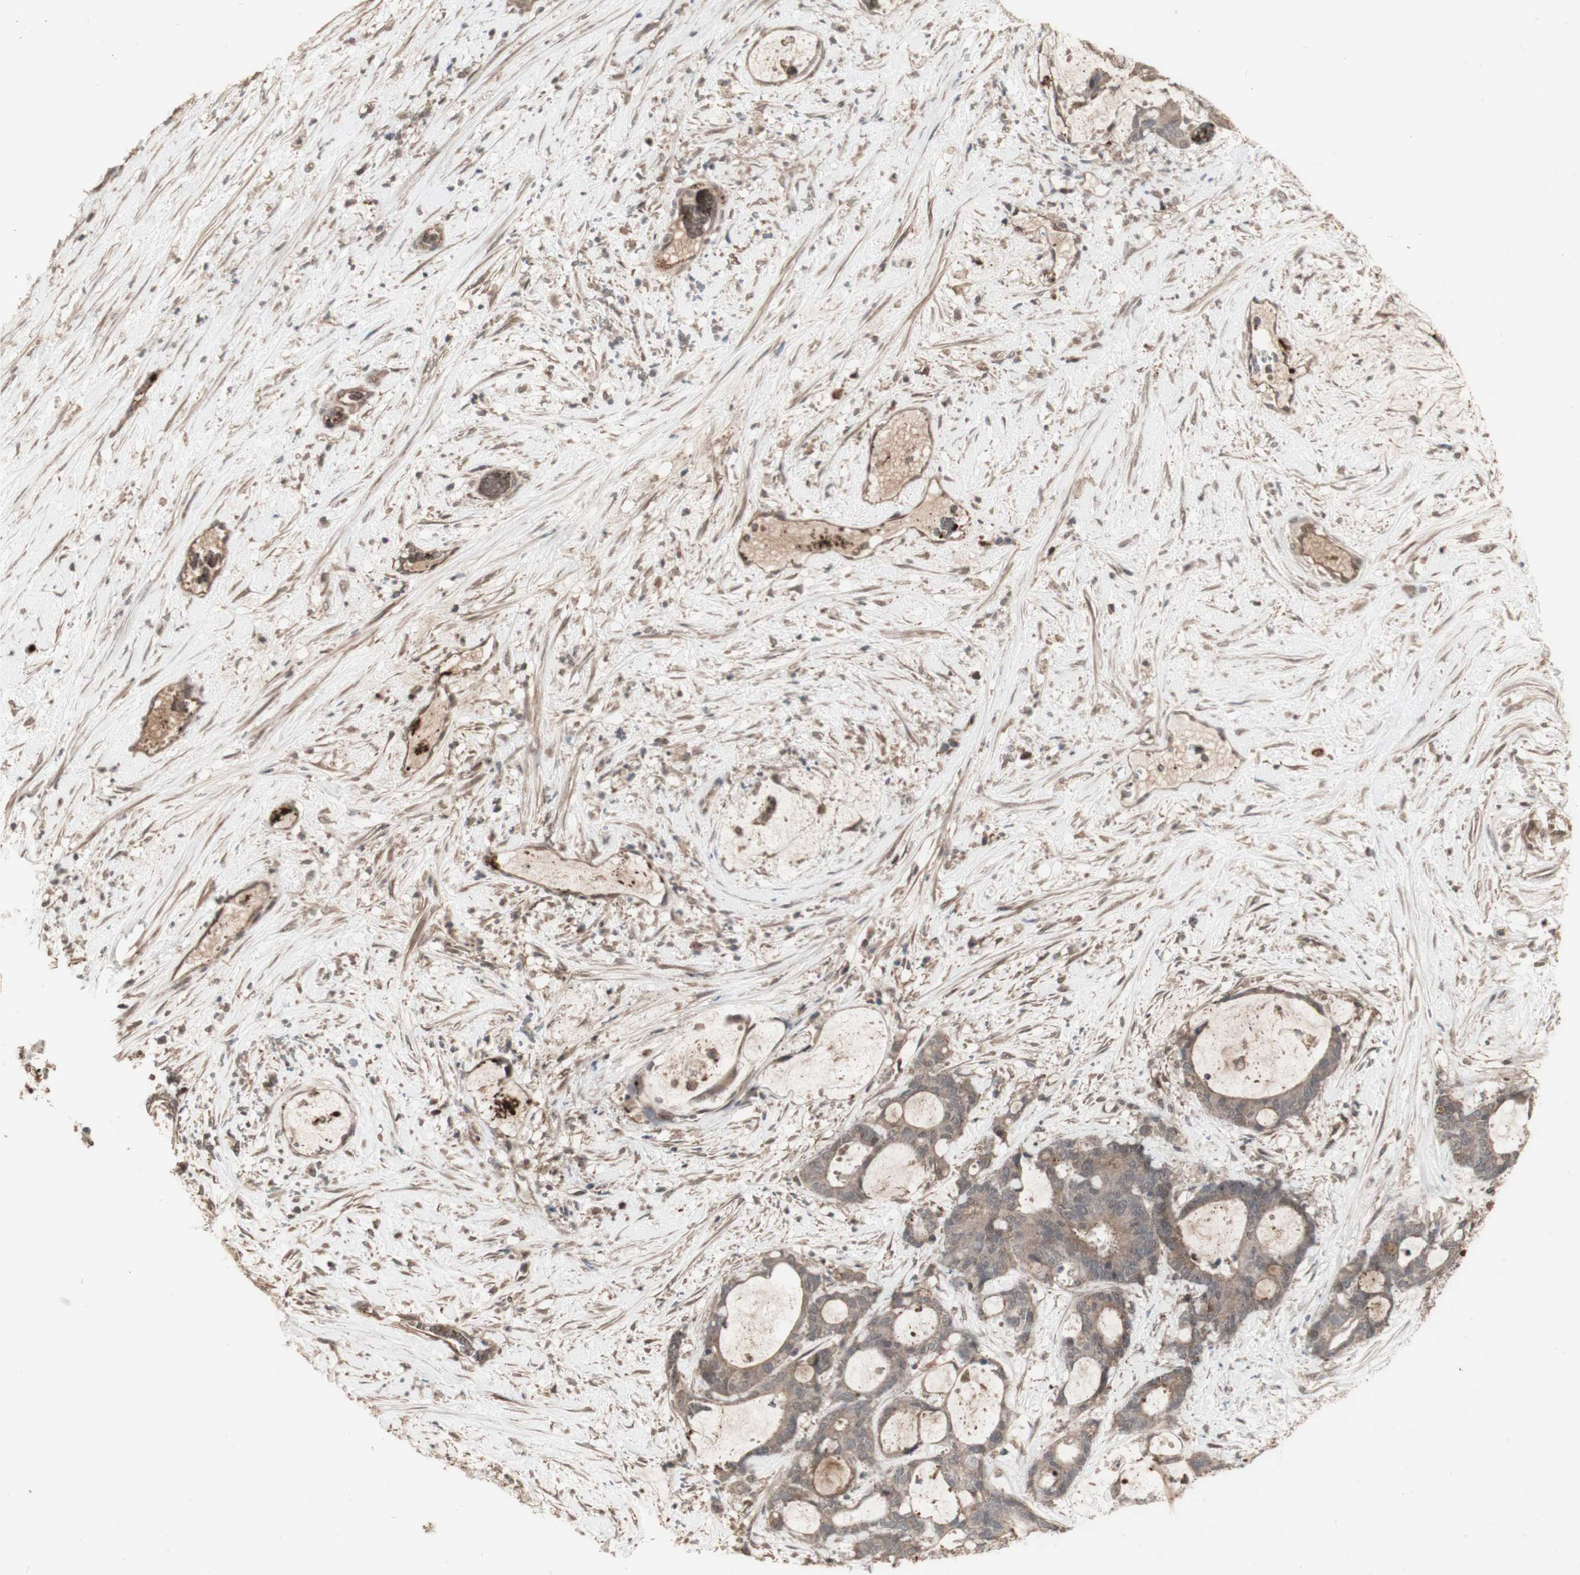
{"staining": {"intensity": "moderate", "quantity": ">75%", "location": "cytoplasmic/membranous"}, "tissue": "liver cancer", "cell_type": "Tumor cells", "image_type": "cancer", "snomed": [{"axis": "morphology", "description": "Cholangiocarcinoma"}, {"axis": "topography", "description": "Liver"}], "caption": "Liver cancer (cholangiocarcinoma) tissue demonstrates moderate cytoplasmic/membranous staining in about >75% of tumor cells", "gene": "ALOX12", "patient": {"sex": "female", "age": 73}}